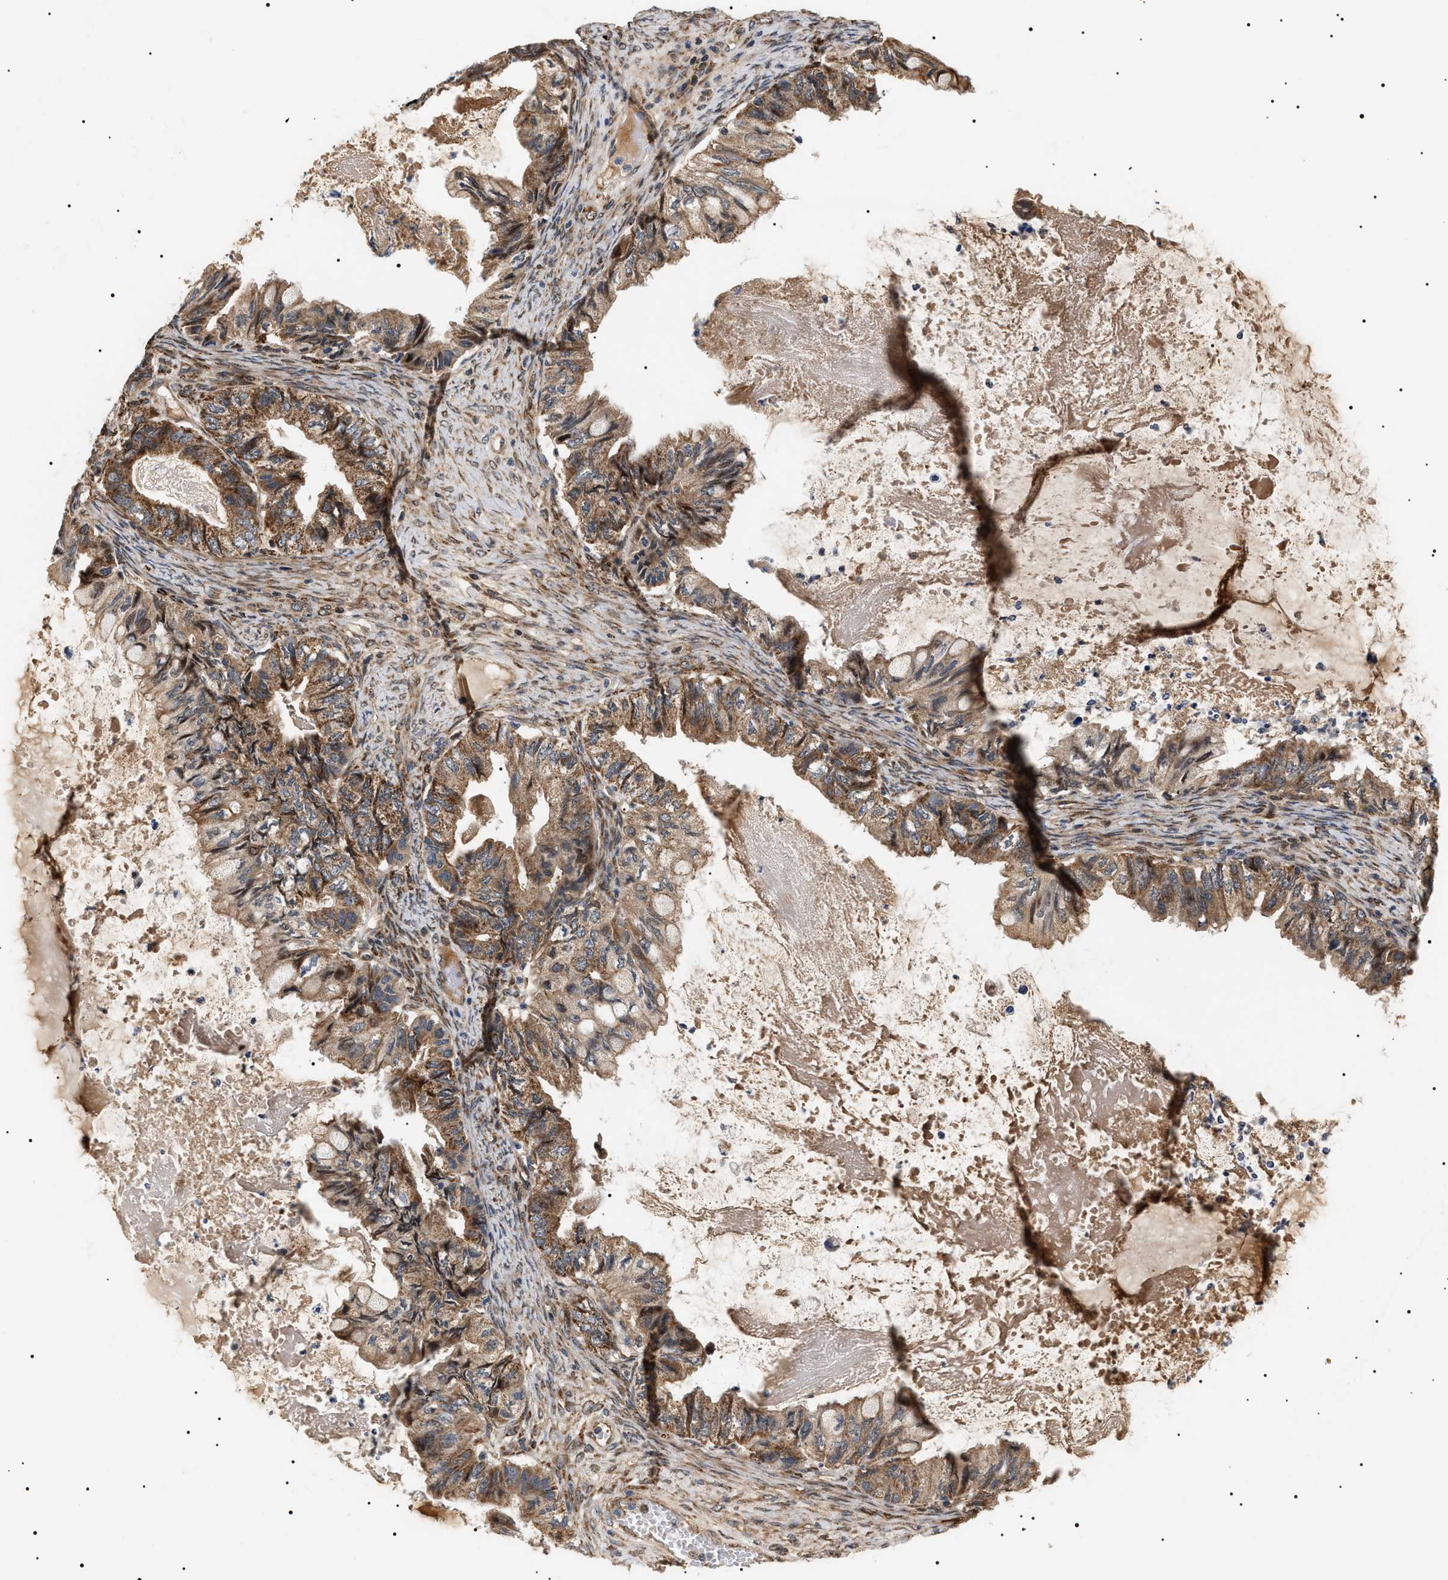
{"staining": {"intensity": "moderate", "quantity": ">75%", "location": "cytoplasmic/membranous"}, "tissue": "ovarian cancer", "cell_type": "Tumor cells", "image_type": "cancer", "snomed": [{"axis": "morphology", "description": "Cystadenocarcinoma, mucinous, NOS"}, {"axis": "topography", "description": "Ovary"}], "caption": "Mucinous cystadenocarcinoma (ovarian) stained with a protein marker reveals moderate staining in tumor cells.", "gene": "ZBTB26", "patient": {"sex": "female", "age": 80}}